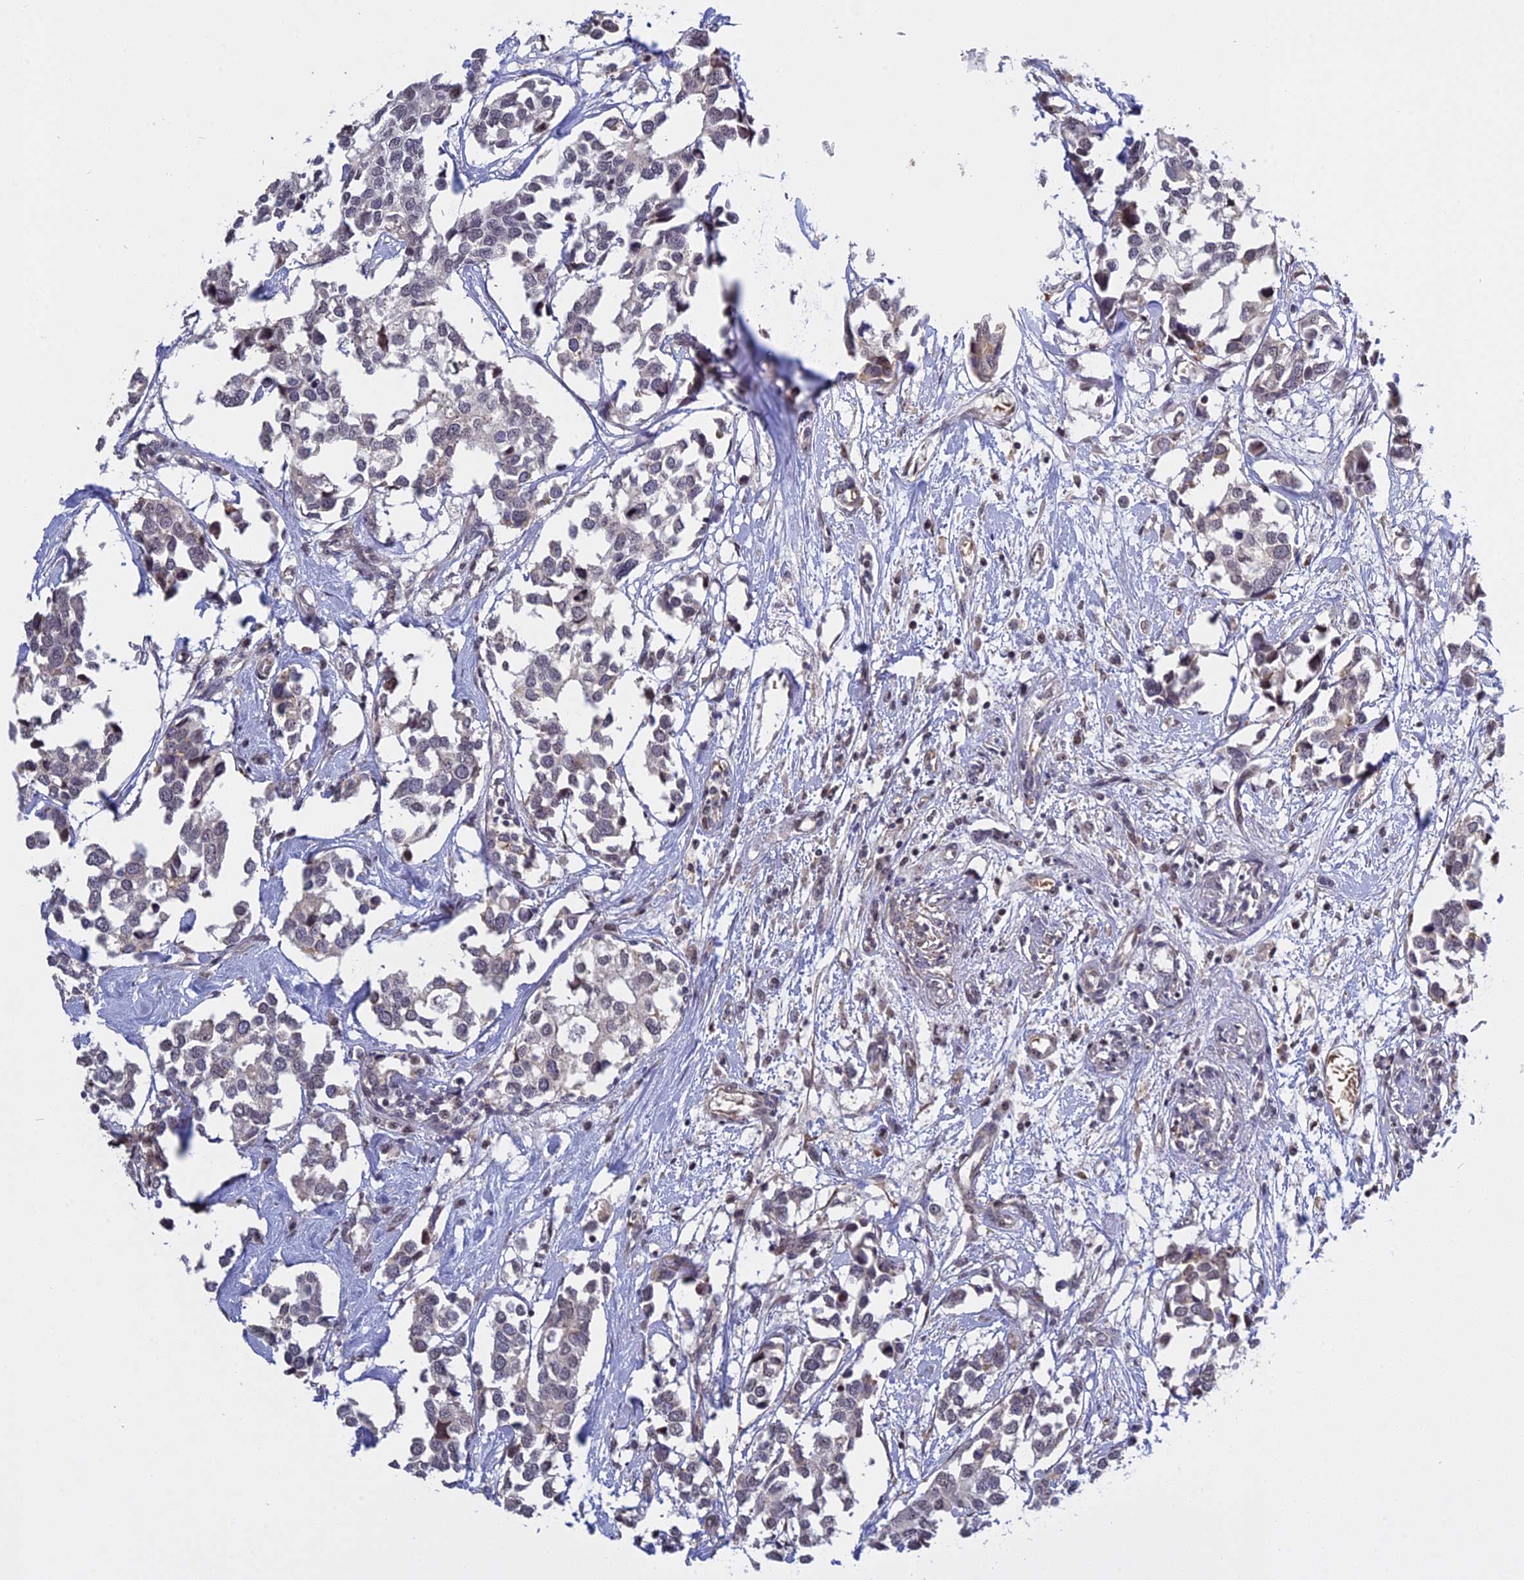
{"staining": {"intensity": "negative", "quantity": "none", "location": "none"}, "tissue": "breast cancer", "cell_type": "Tumor cells", "image_type": "cancer", "snomed": [{"axis": "morphology", "description": "Duct carcinoma"}, {"axis": "topography", "description": "Breast"}], "caption": "Breast cancer (infiltrating ductal carcinoma) was stained to show a protein in brown. There is no significant staining in tumor cells. (Brightfield microscopy of DAB immunohistochemistry at high magnification).", "gene": "MGA", "patient": {"sex": "female", "age": 83}}